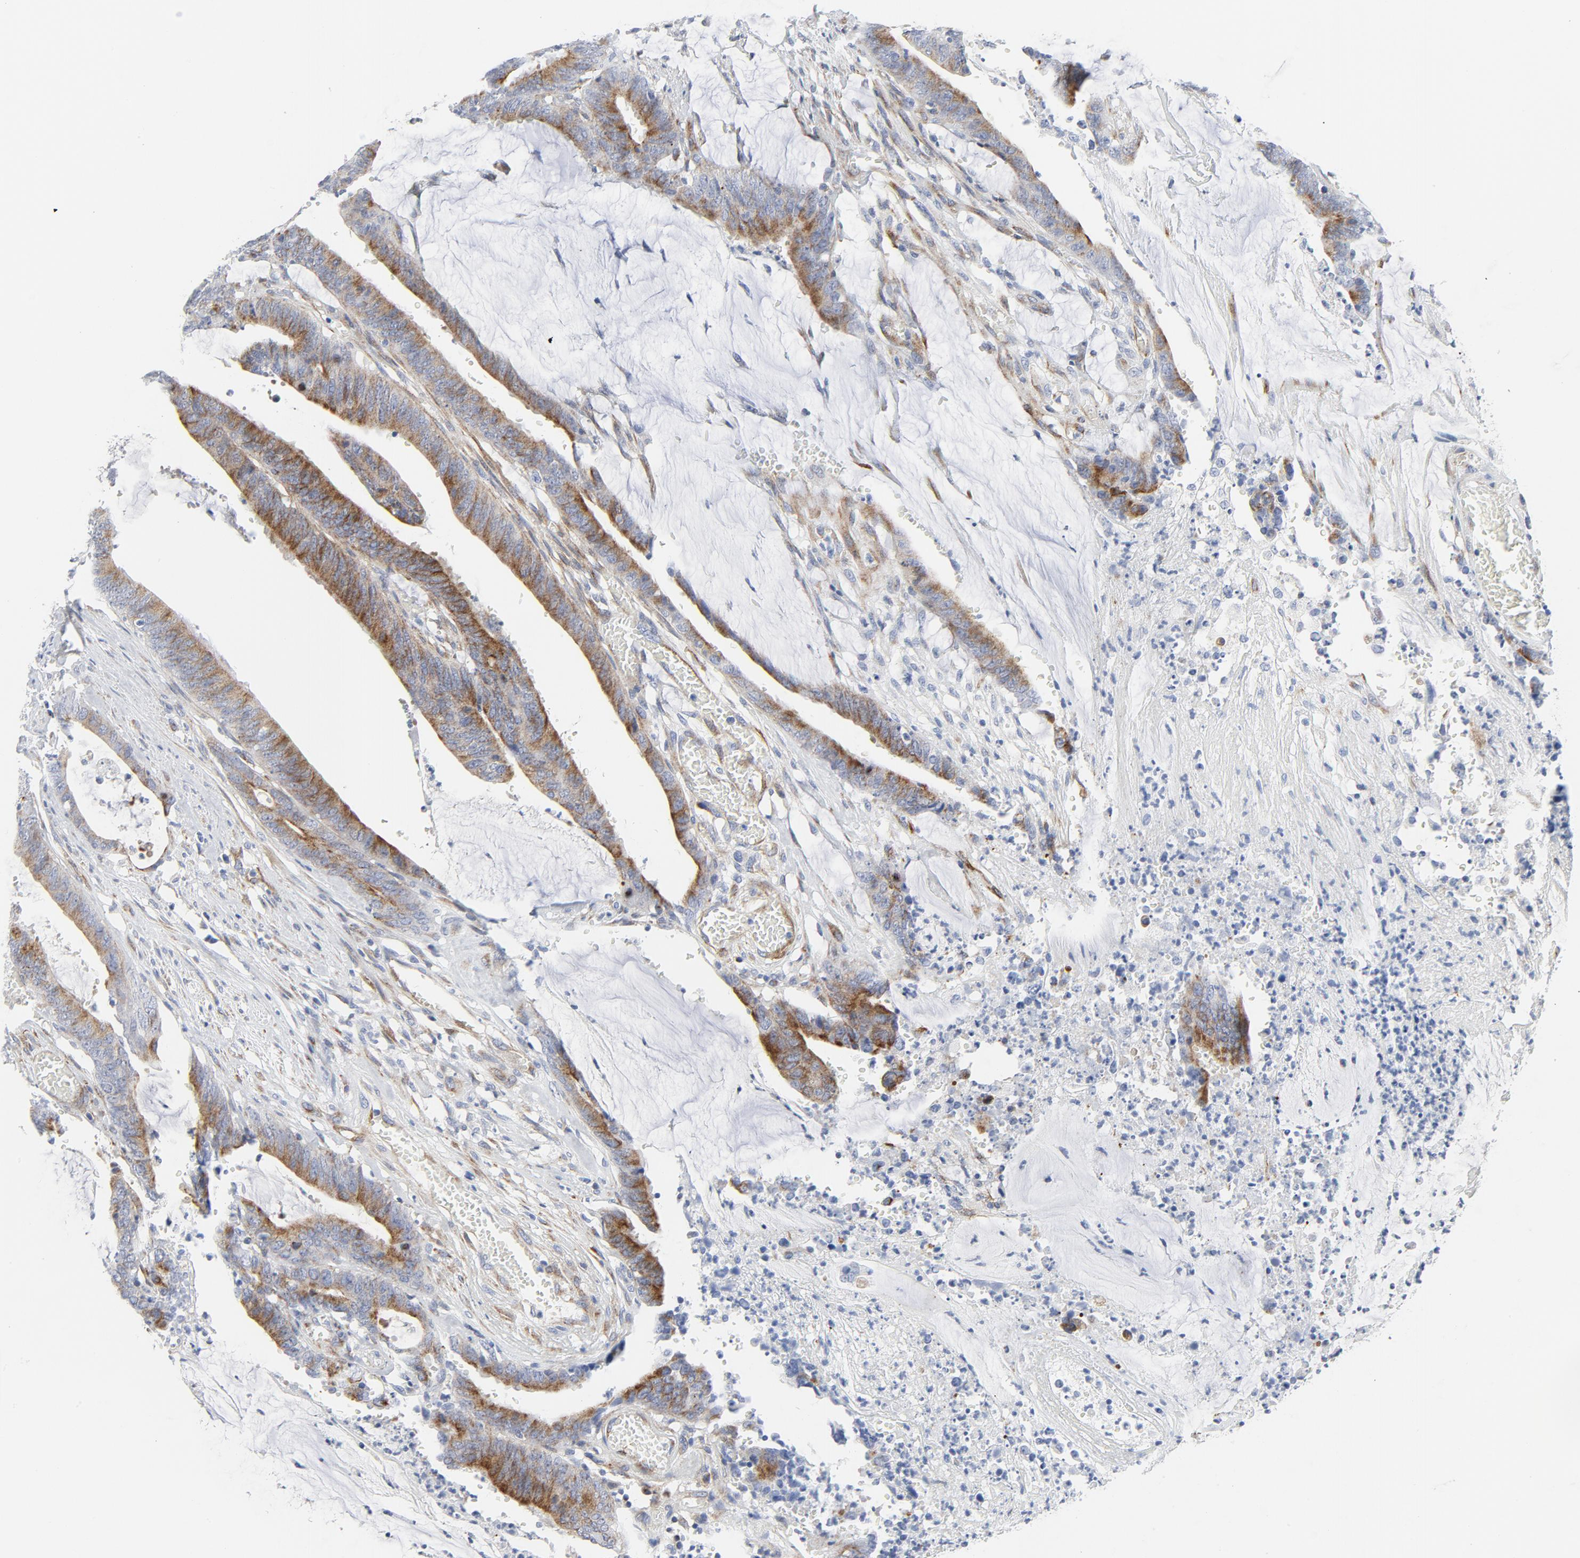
{"staining": {"intensity": "moderate", "quantity": ">75%", "location": "cytoplasmic/membranous"}, "tissue": "colorectal cancer", "cell_type": "Tumor cells", "image_type": "cancer", "snomed": [{"axis": "morphology", "description": "Adenocarcinoma, NOS"}, {"axis": "topography", "description": "Rectum"}], "caption": "Moderate cytoplasmic/membranous positivity for a protein is identified in about >75% of tumor cells of adenocarcinoma (colorectal) using immunohistochemistry.", "gene": "TUBB1", "patient": {"sex": "female", "age": 66}}